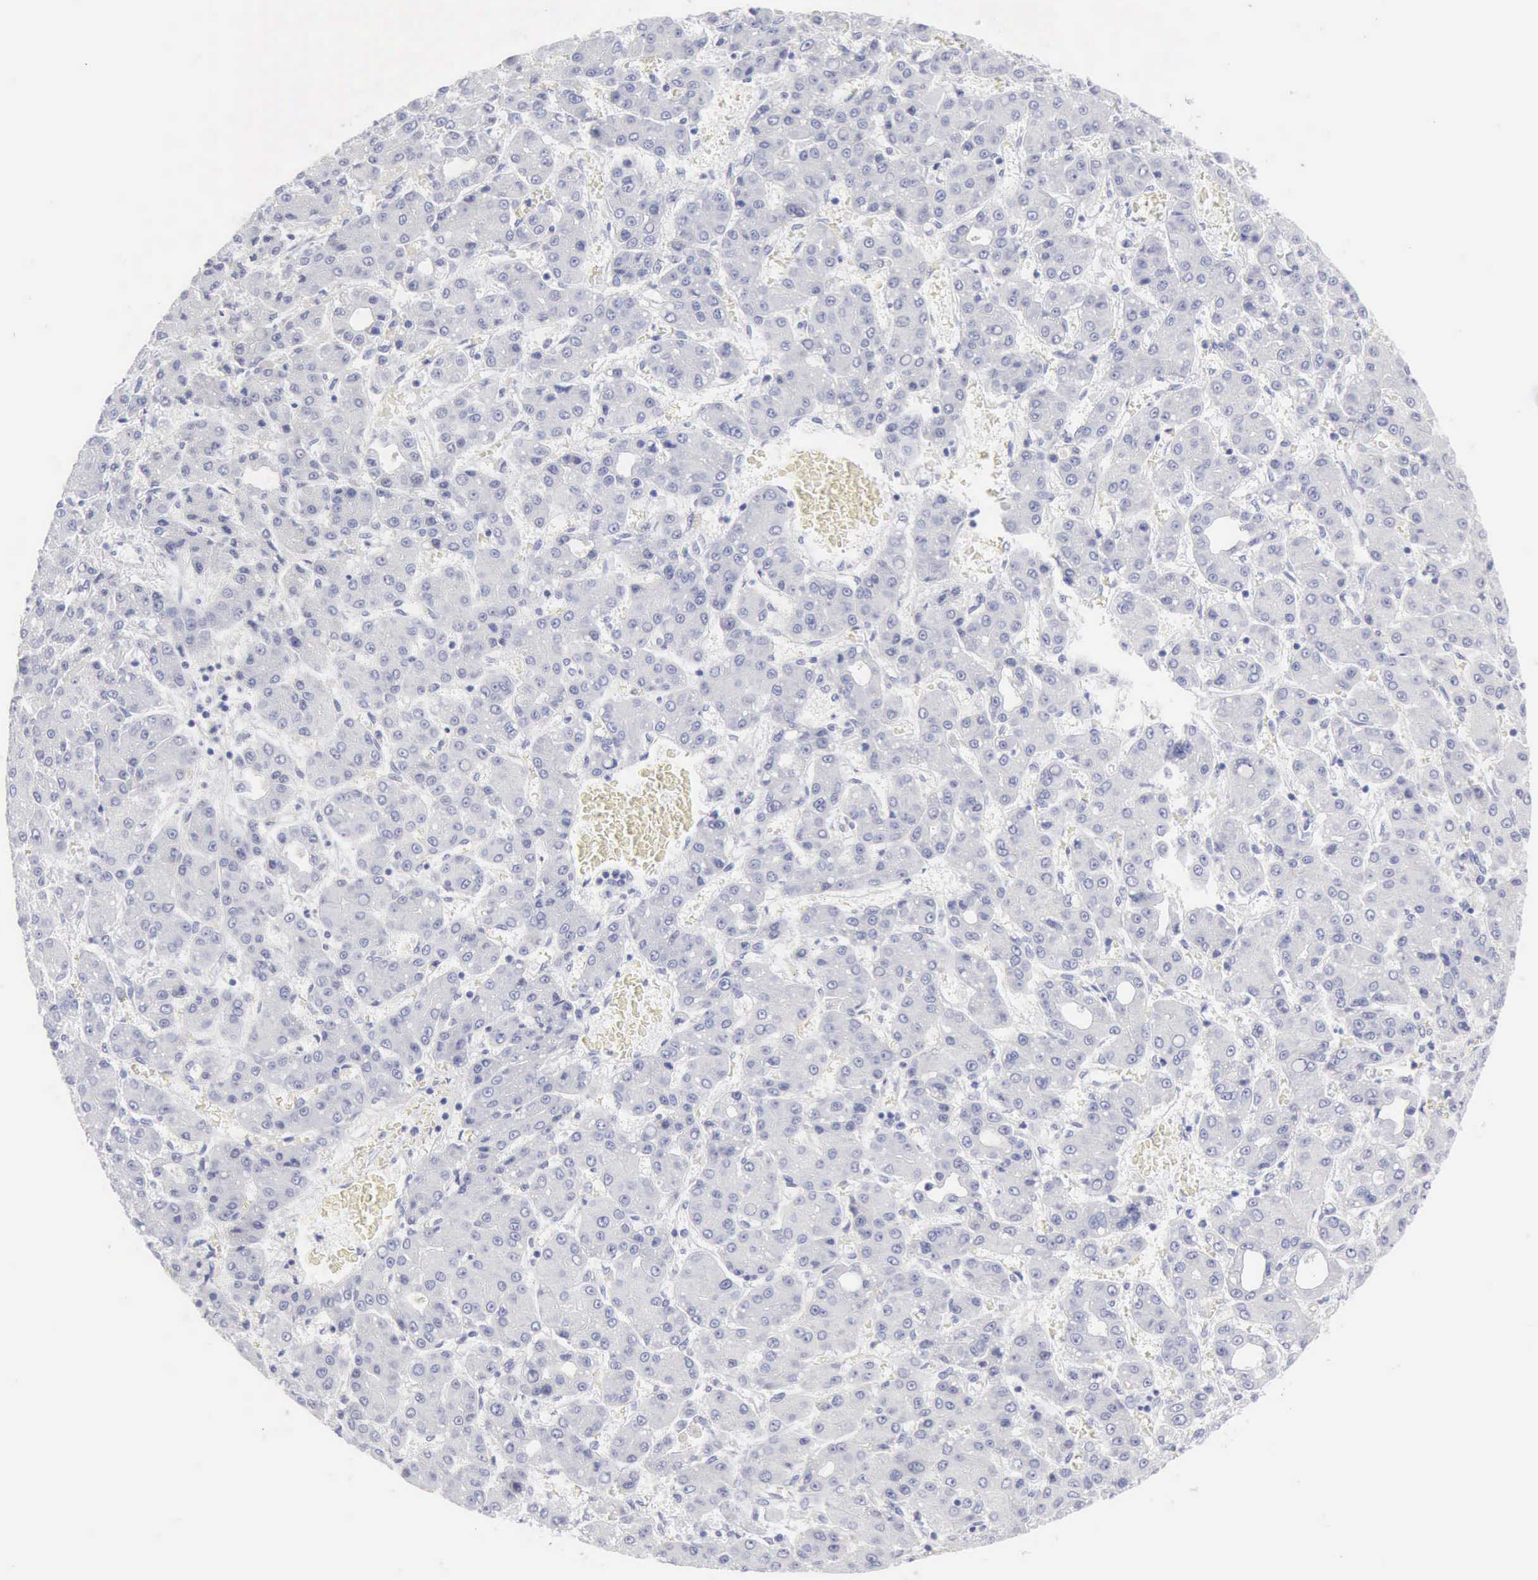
{"staining": {"intensity": "negative", "quantity": "none", "location": "none"}, "tissue": "liver cancer", "cell_type": "Tumor cells", "image_type": "cancer", "snomed": [{"axis": "morphology", "description": "Carcinoma, Hepatocellular, NOS"}, {"axis": "topography", "description": "Liver"}], "caption": "The histopathology image displays no significant staining in tumor cells of liver hepatocellular carcinoma.", "gene": "KRT5", "patient": {"sex": "male", "age": 69}}